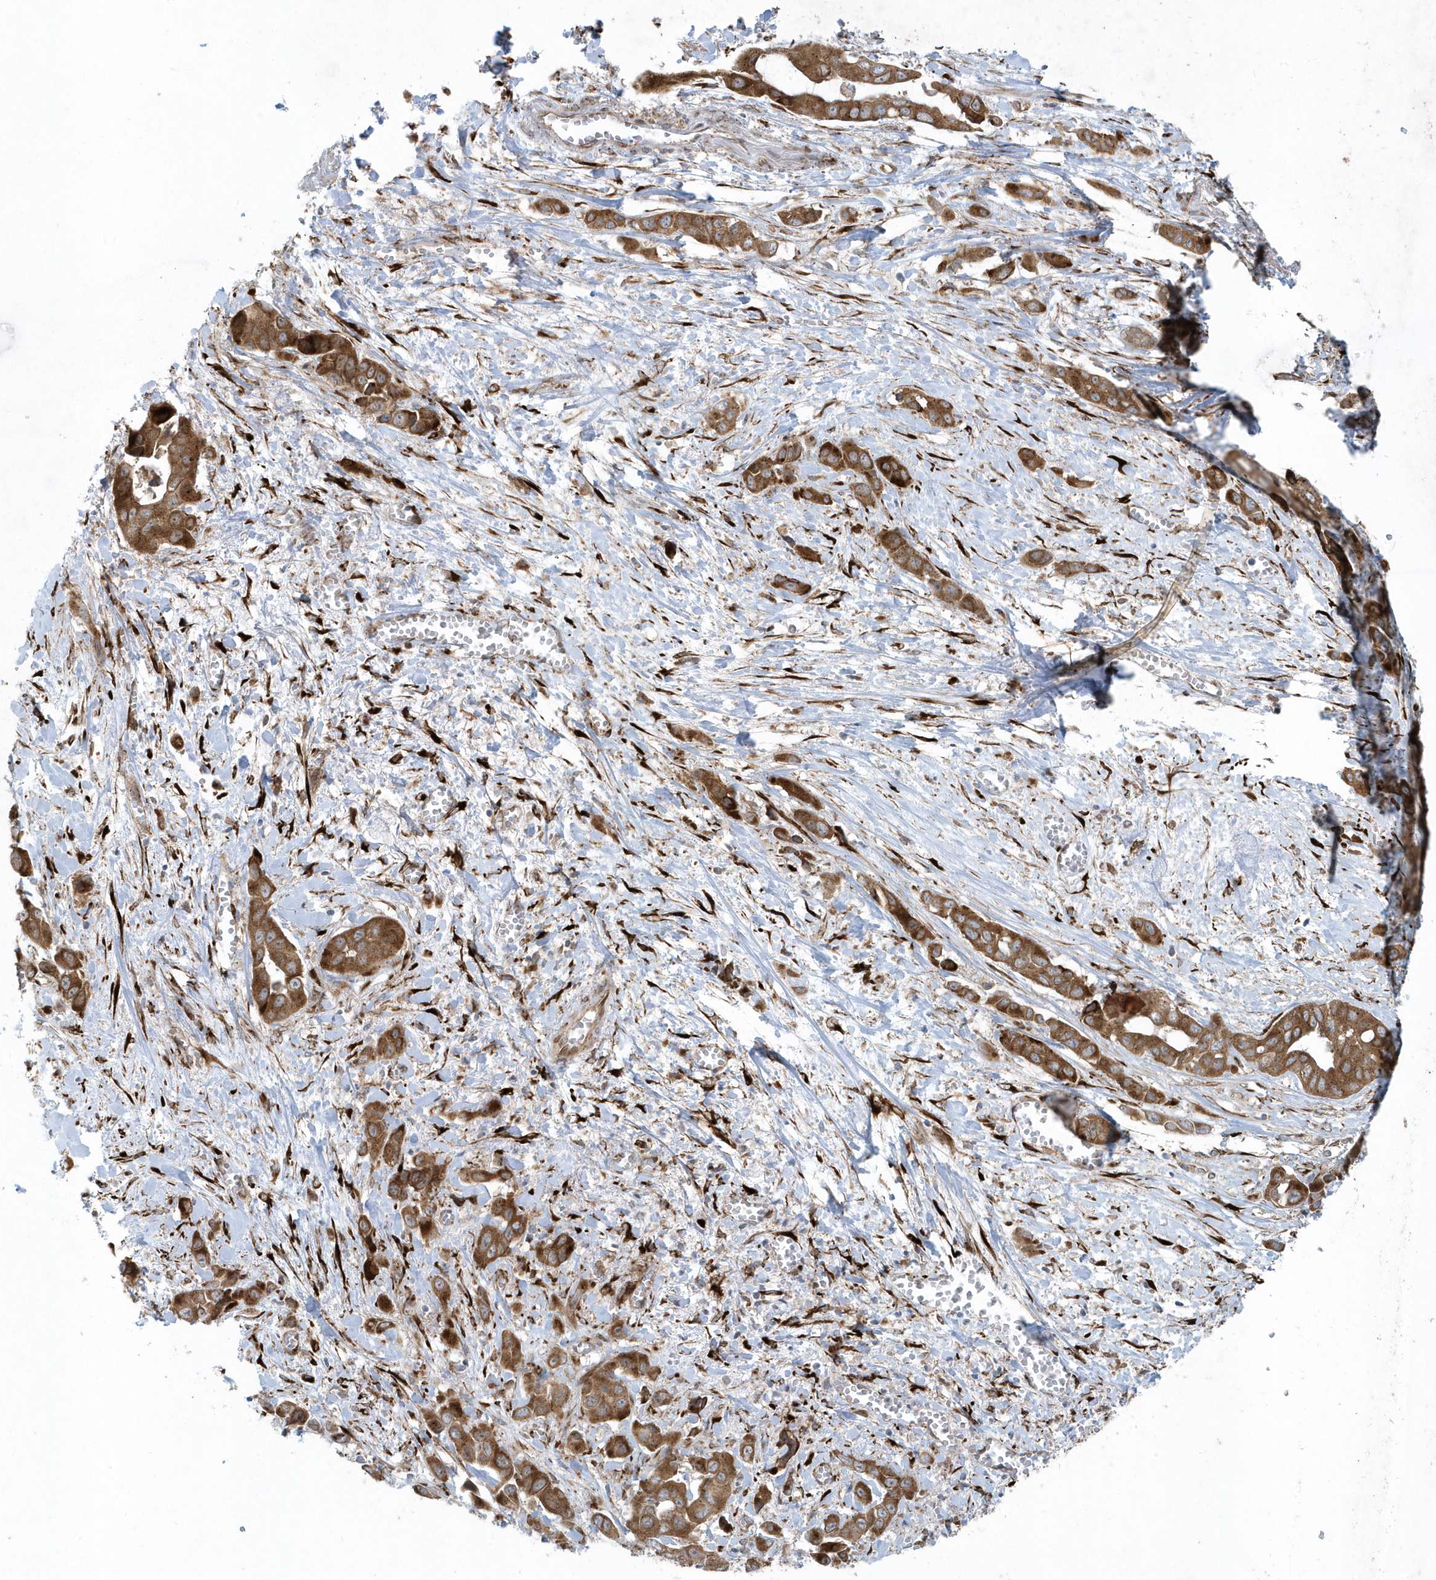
{"staining": {"intensity": "moderate", "quantity": ">75%", "location": "cytoplasmic/membranous"}, "tissue": "liver cancer", "cell_type": "Tumor cells", "image_type": "cancer", "snomed": [{"axis": "morphology", "description": "Cholangiocarcinoma"}, {"axis": "topography", "description": "Liver"}], "caption": "Immunohistochemistry photomicrograph of liver cholangiocarcinoma stained for a protein (brown), which demonstrates medium levels of moderate cytoplasmic/membranous expression in about >75% of tumor cells.", "gene": "FAM98A", "patient": {"sex": "female", "age": 52}}